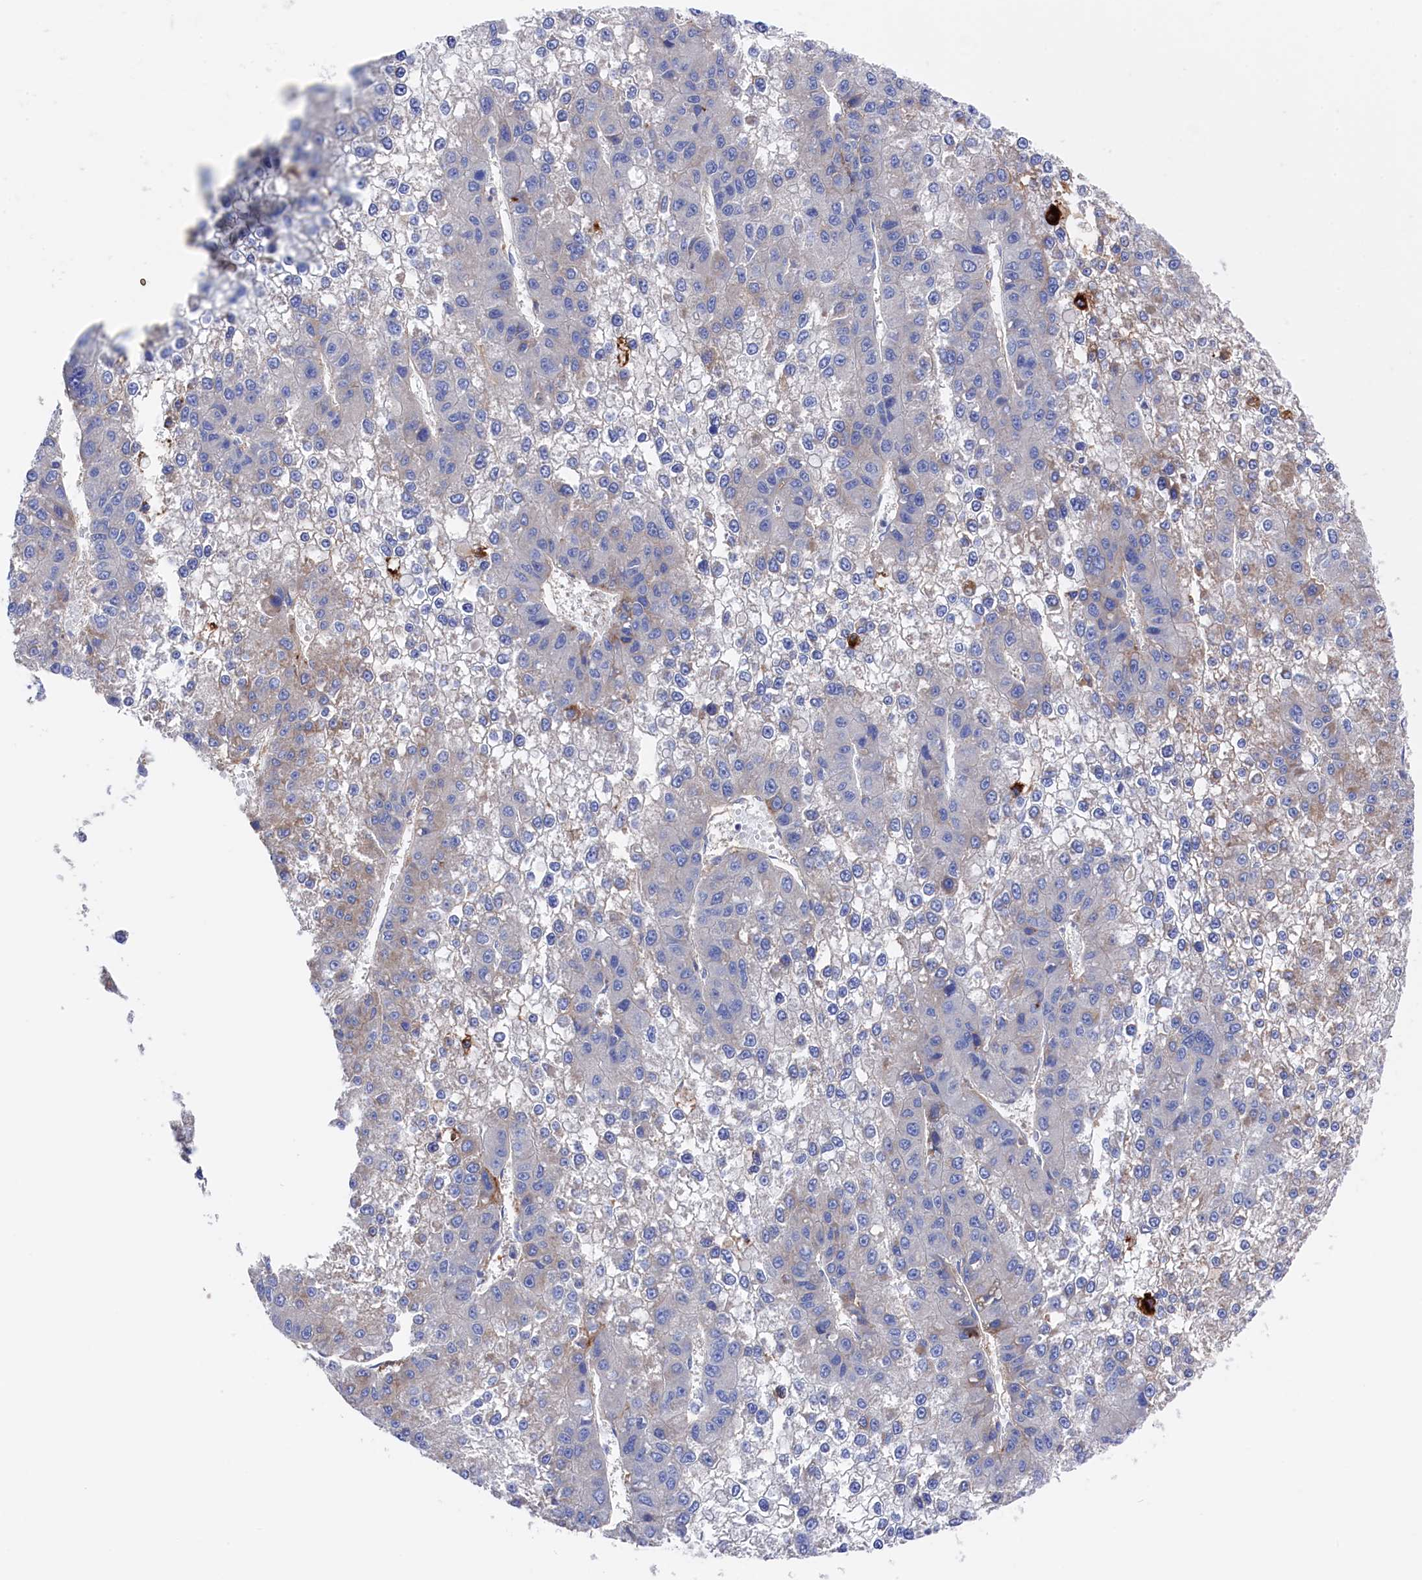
{"staining": {"intensity": "negative", "quantity": "none", "location": "none"}, "tissue": "liver cancer", "cell_type": "Tumor cells", "image_type": "cancer", "snomed": [{"axis": "morphology", "description": "Carcinoma, Hepatocellular, NOS"}, {"axis": "topography", "description": "Liver"}], "caption": "Liver hepatocellular carcinoma was stained to show a protein in brown. There is no significant positivity in tumor cells.", "gene": "C12orf73", "patient": {"sex": "female", "age": 73}}